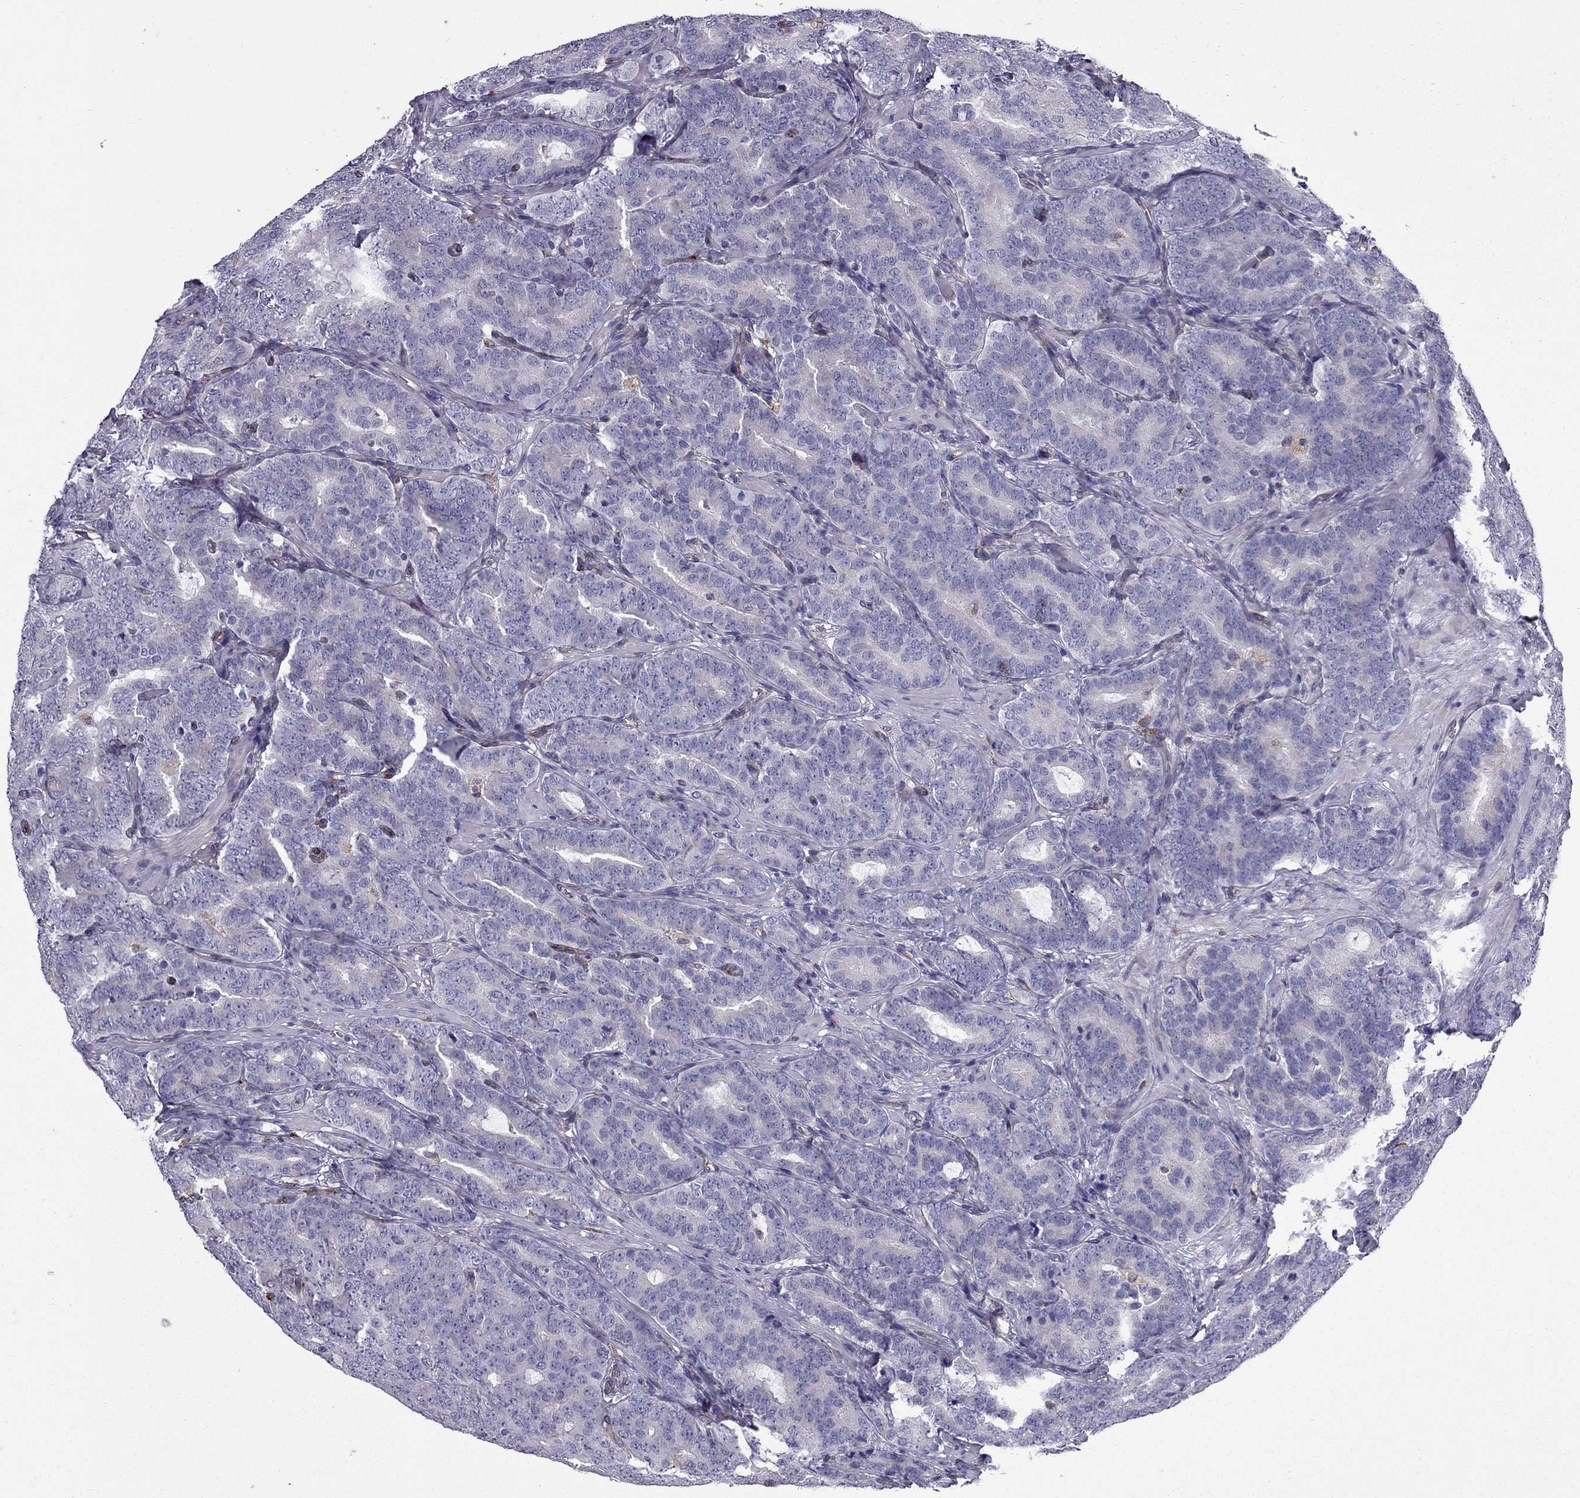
{"staining": {"intensity": "negative", "quantity": "none", "location": "none"}, "tissue": "prostate cancer", "cell_type": "Tumor cells", "image_type": "cancer", "snomed": [{"axis": "morphology", "description": "Adenocarcinoma, NOS"}, {"axis": "topography", "description": "Prostate"}], "caption": "DAB (3,3'-diaminobenzidine) immunohistochemical staining of human prostate adenocarcinoma displays no significant expression in tumor cells.", "gene": "IKBIP", "patient": {"sex": "male", "age": 71}}